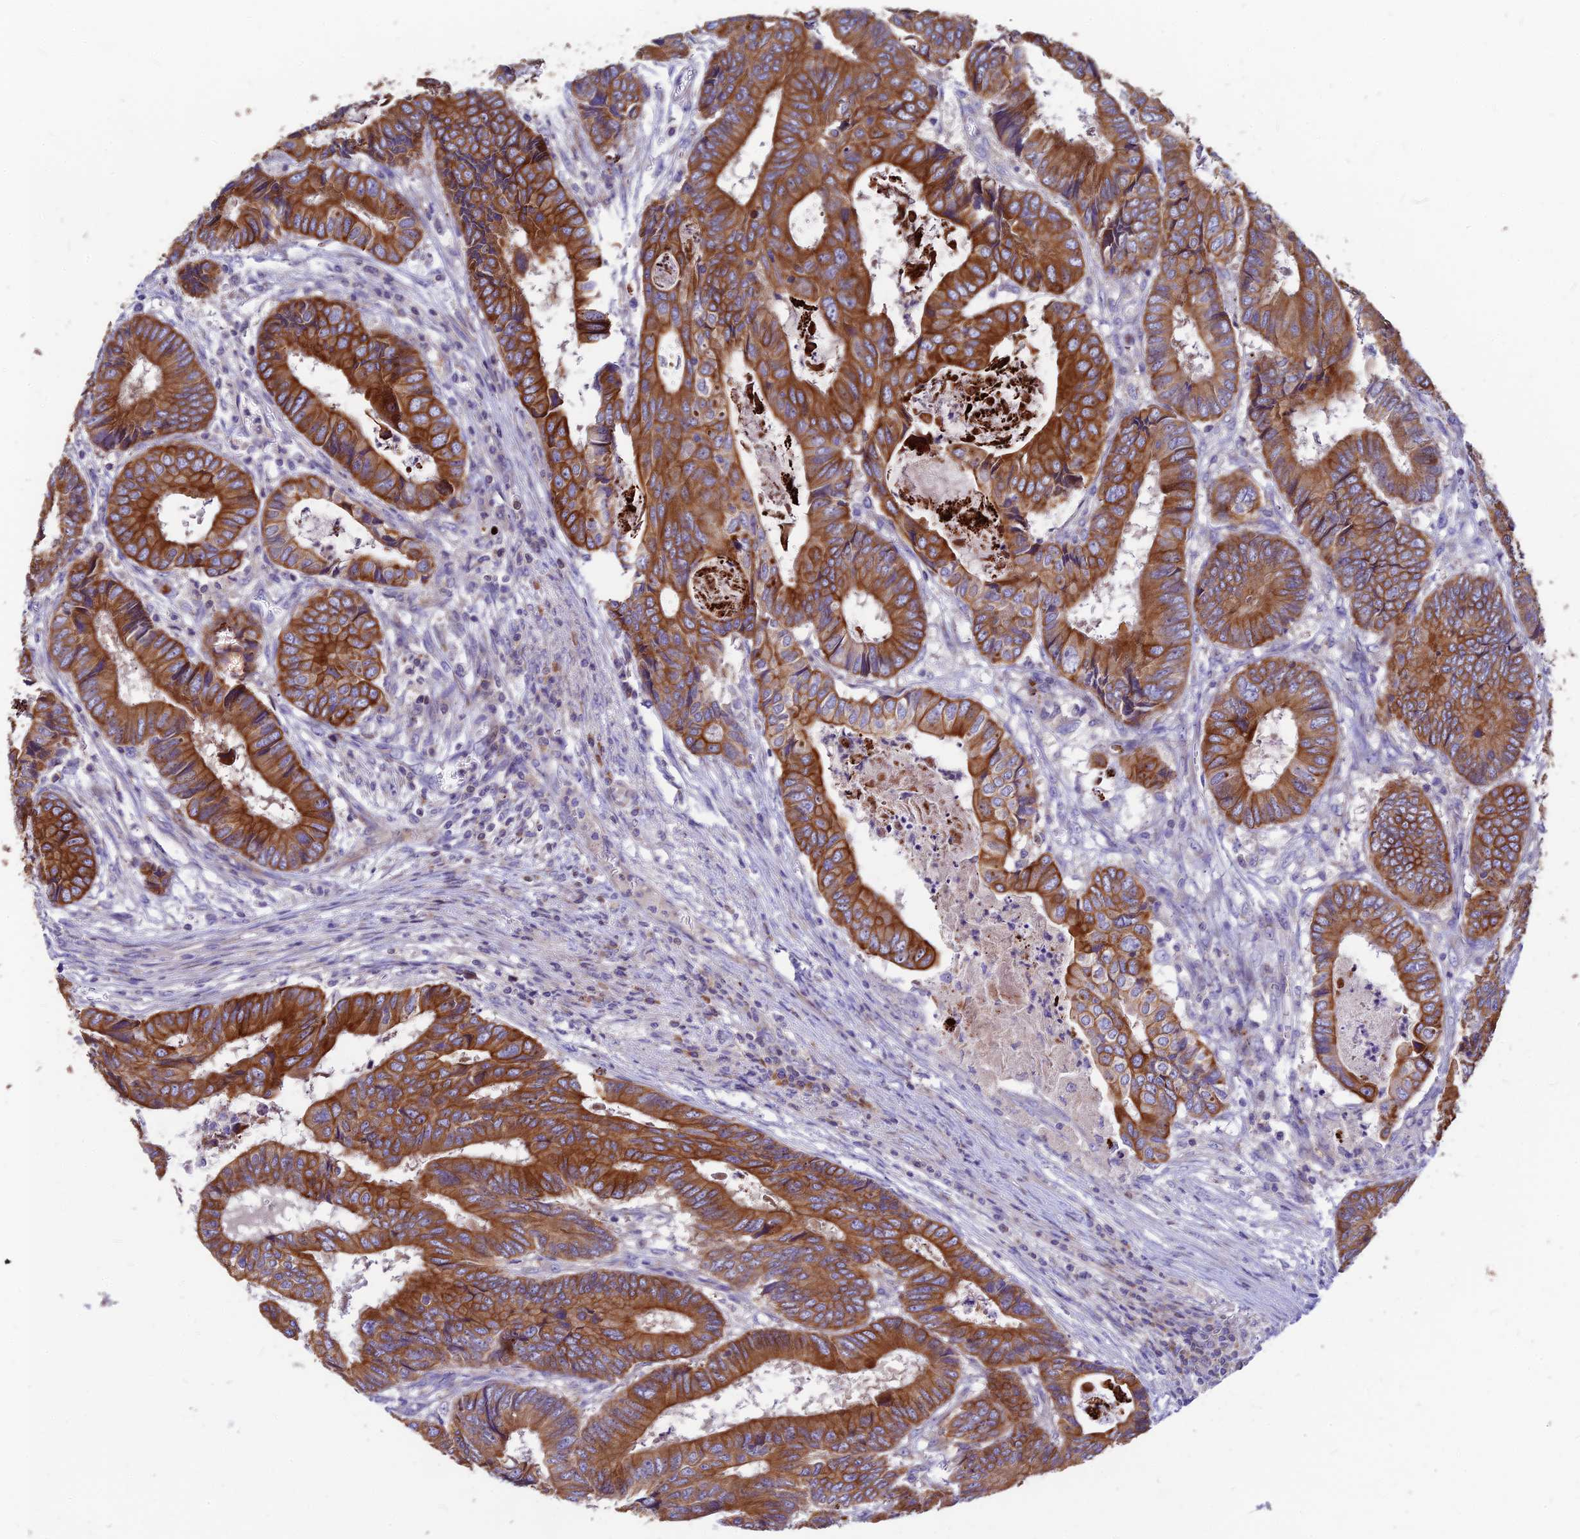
{"staining": {"intensity": "strong", "quantity": ">75%", "location": "cytoplasmic/membranous"}, "tissue": "colorectal cancer", "cell_type": "Tumor cells", "image_type": "cancer", "snomed": [{"axis": "morphology", "description": "Adenocarcinoma, NOS"}, {"axis": "topography", "description": "Colon"}], "caption": "High-power microscopy captured an immunohistochemistry micrograph of colorectal adenocarcinoma, revealing strong cytoplasmic/membranous expression in about >75% of tumor cells.", "gene": "DENND2D", "patient": {"sex": "male", "age": 85}}